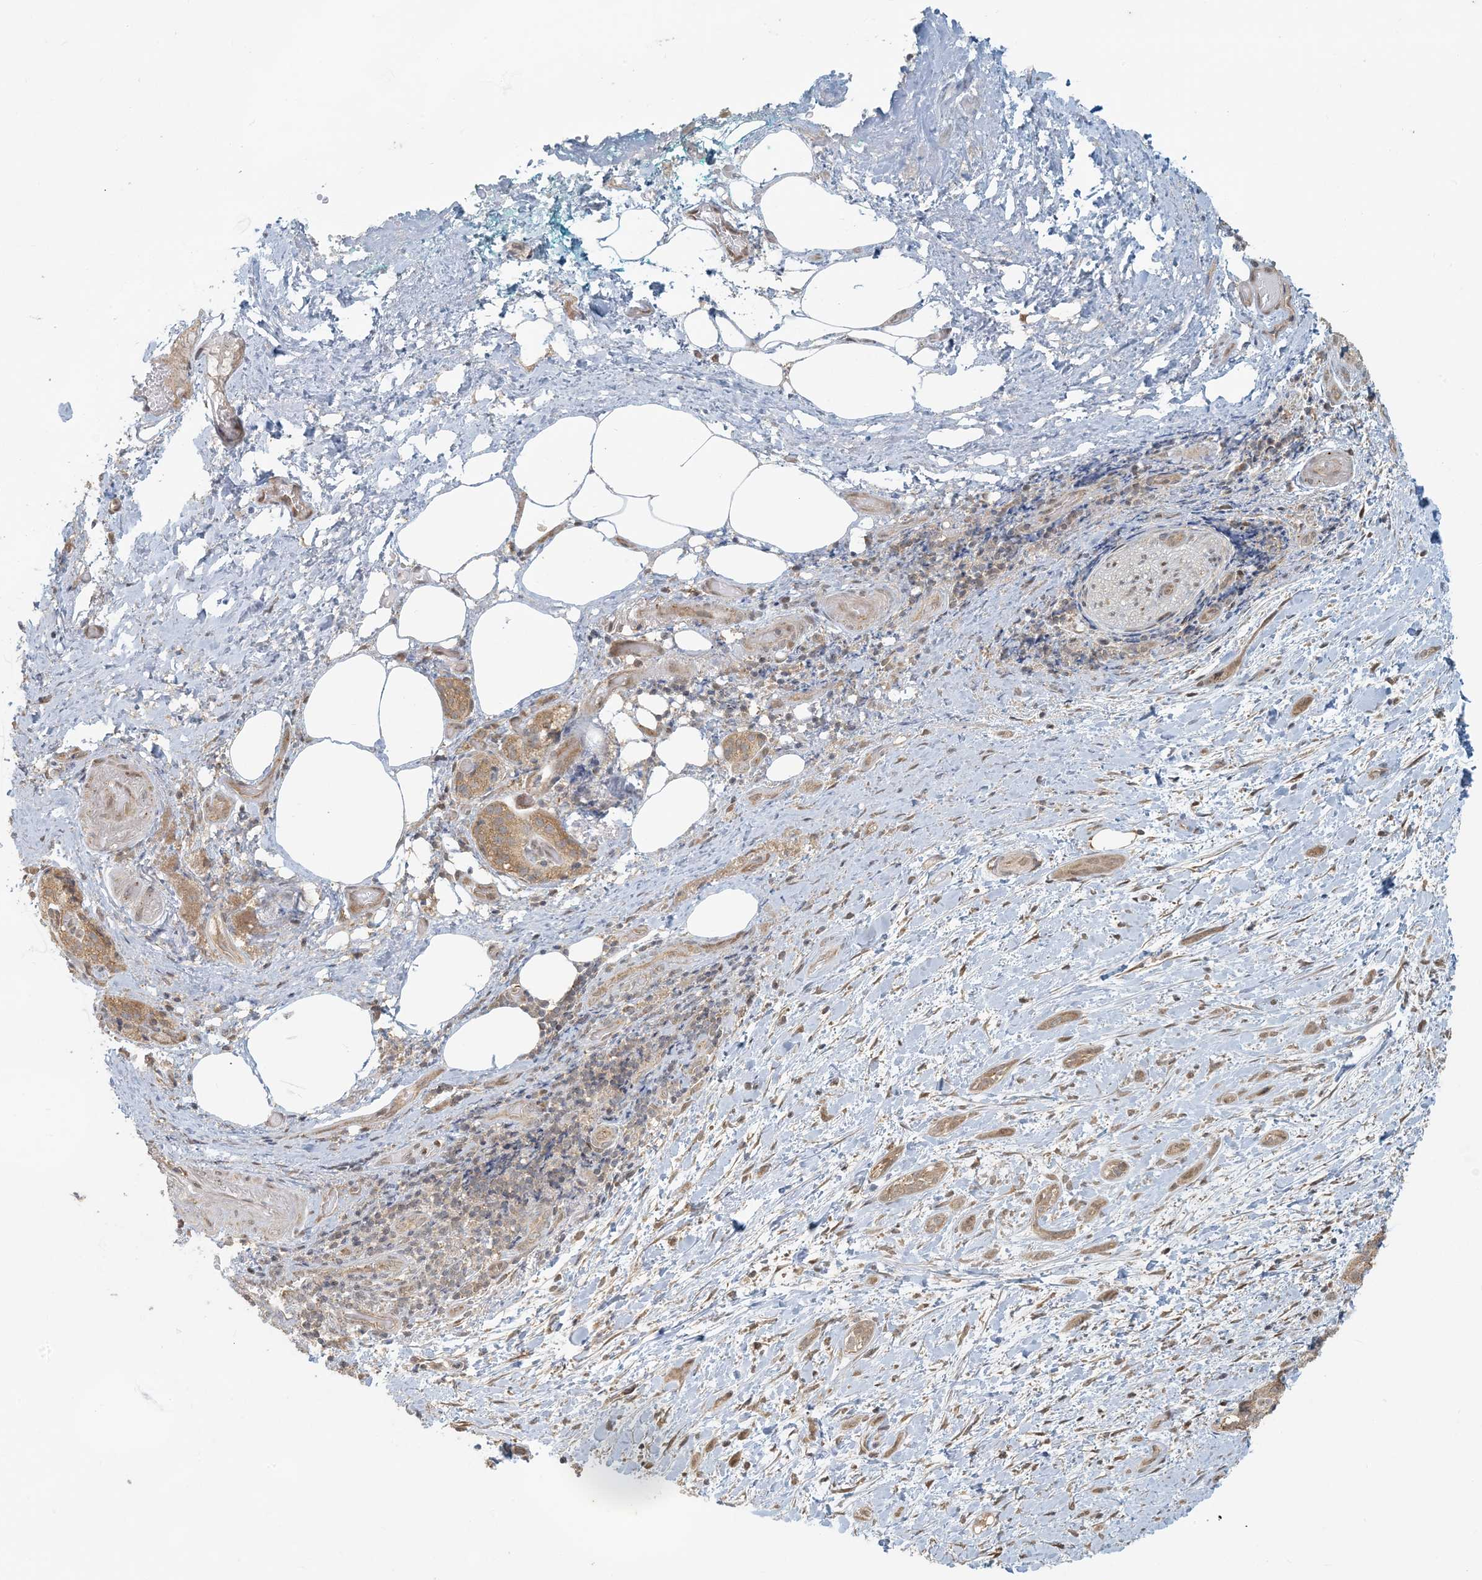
{"staining": {"intensity": "moderate", "quantity": ">75%", "location": "cytoplasmic/membranous"}, "tissue": "pancreatic cancer", "cell_type": "Tumor cells", "image_type": "cancer", "snomed": [{"axis": "morphology", "description": "Normal tissue, NOS"}, {"axis": "morphology", "description": "Adenocarcinoma, NOS"}, {"axis": "topography", "description": "Pancreas"}, {"axis": "topography", "description": "Peripheral nerve tissue"}], "caption": "IHC image of pancreatic cancer stained for a protein (brown), which exhibits medium levels of moderate cytoplasmic/membranous staining in about >75% of tumor cells.", "gene": "BCORL1", "patient": {"sex": "female", "age": 63}}